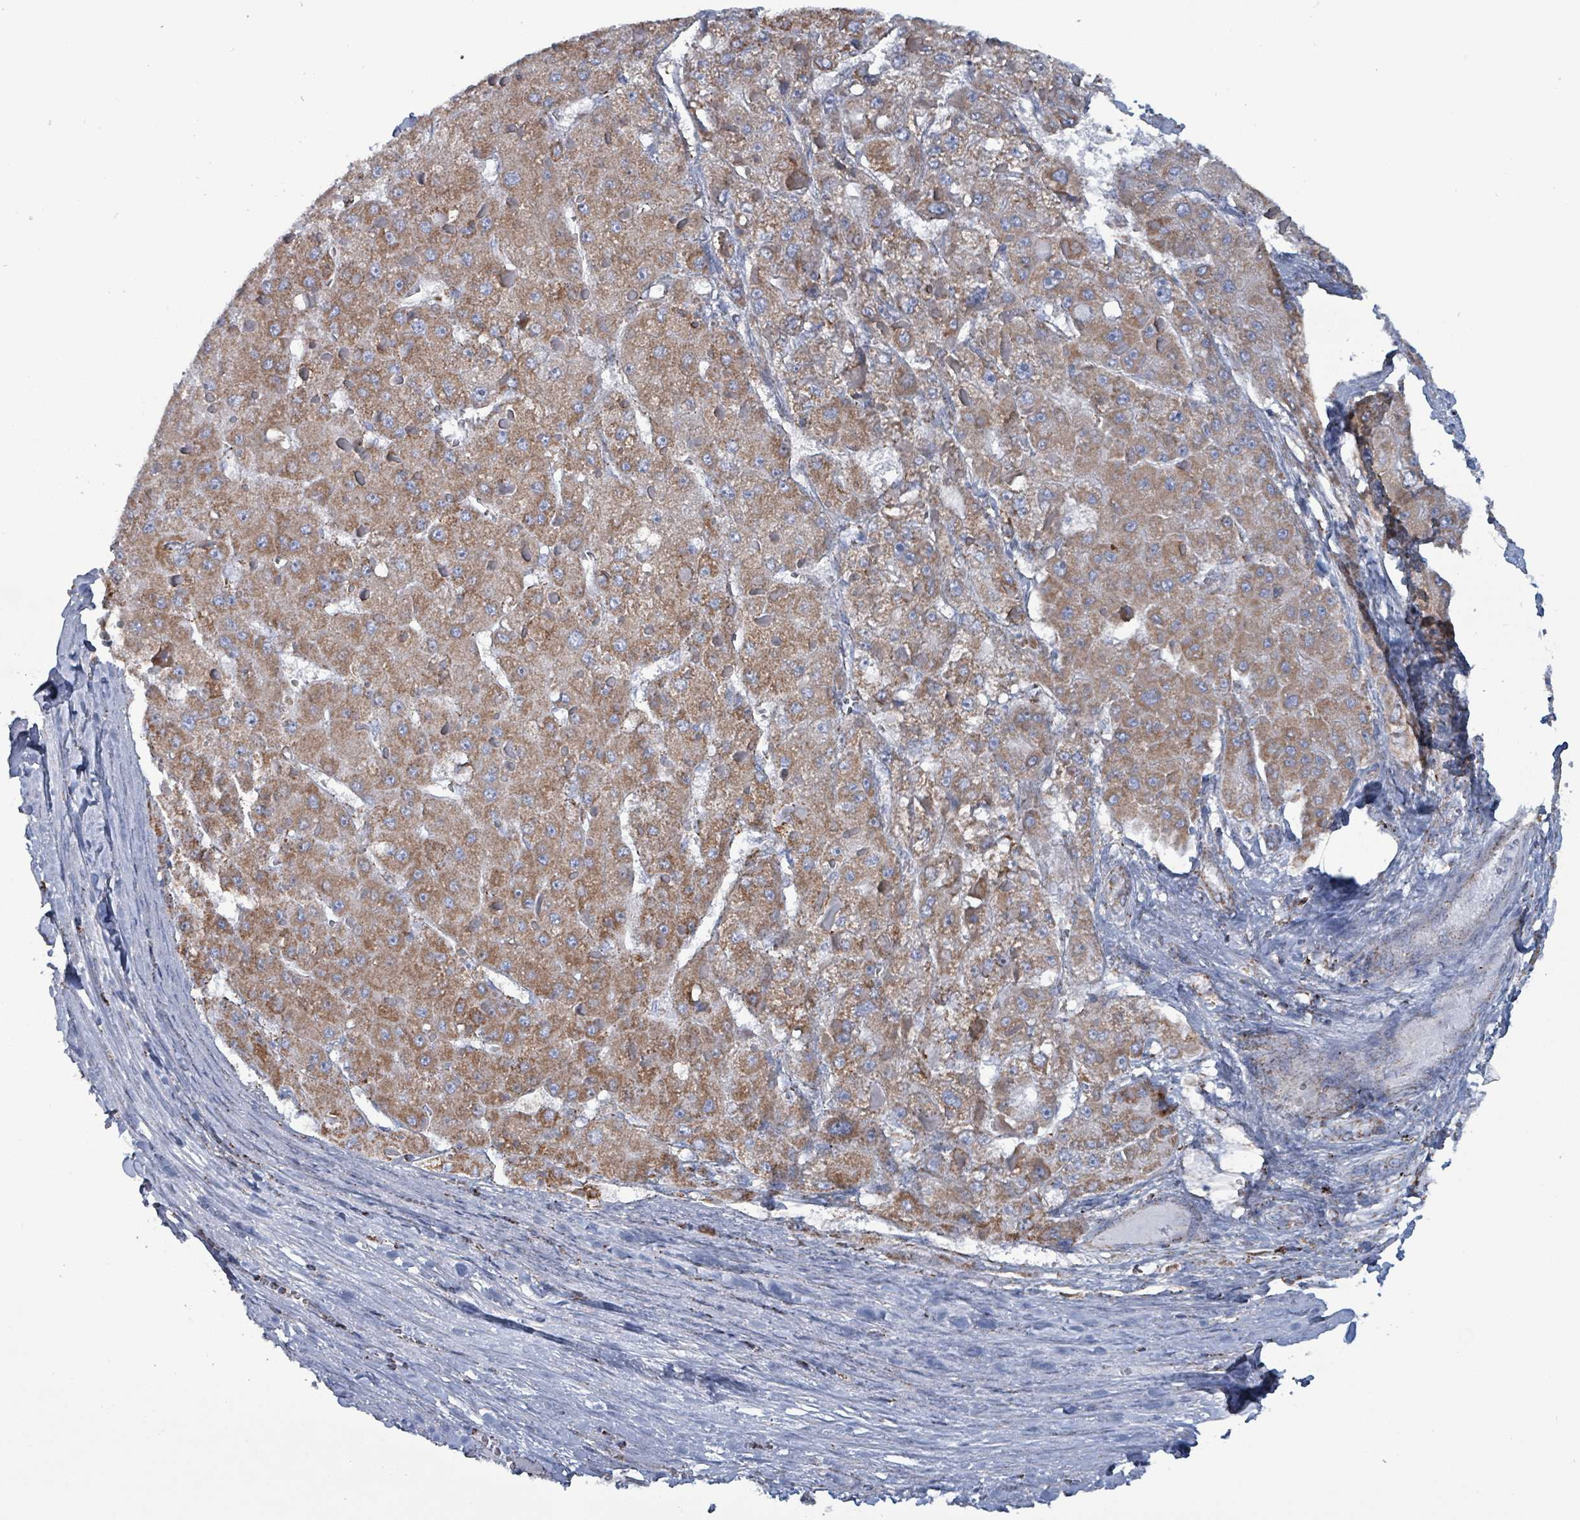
{"staining": {"intensity": "moderate", "quantity": ">75%", "location": "cytoplasmic/membranous"}, "tissue": "liver cancer", "cell_type": "Tumor cells", "image_type": "cancer", "snomed": [{"axis": "morphology", "description": "Carcinoma, Hepatocellular, NOS"}, {"axis": "topography", "description": "Liver"}], "caption": "The image shows a brown stain indicating the presence of a protein in the cytoplasmic/membranous of tumor cells in liver cancer (hepatocellular carcinoma).", "gene": "IDH3B", "patient": {"sex": "female", "age": 73}}